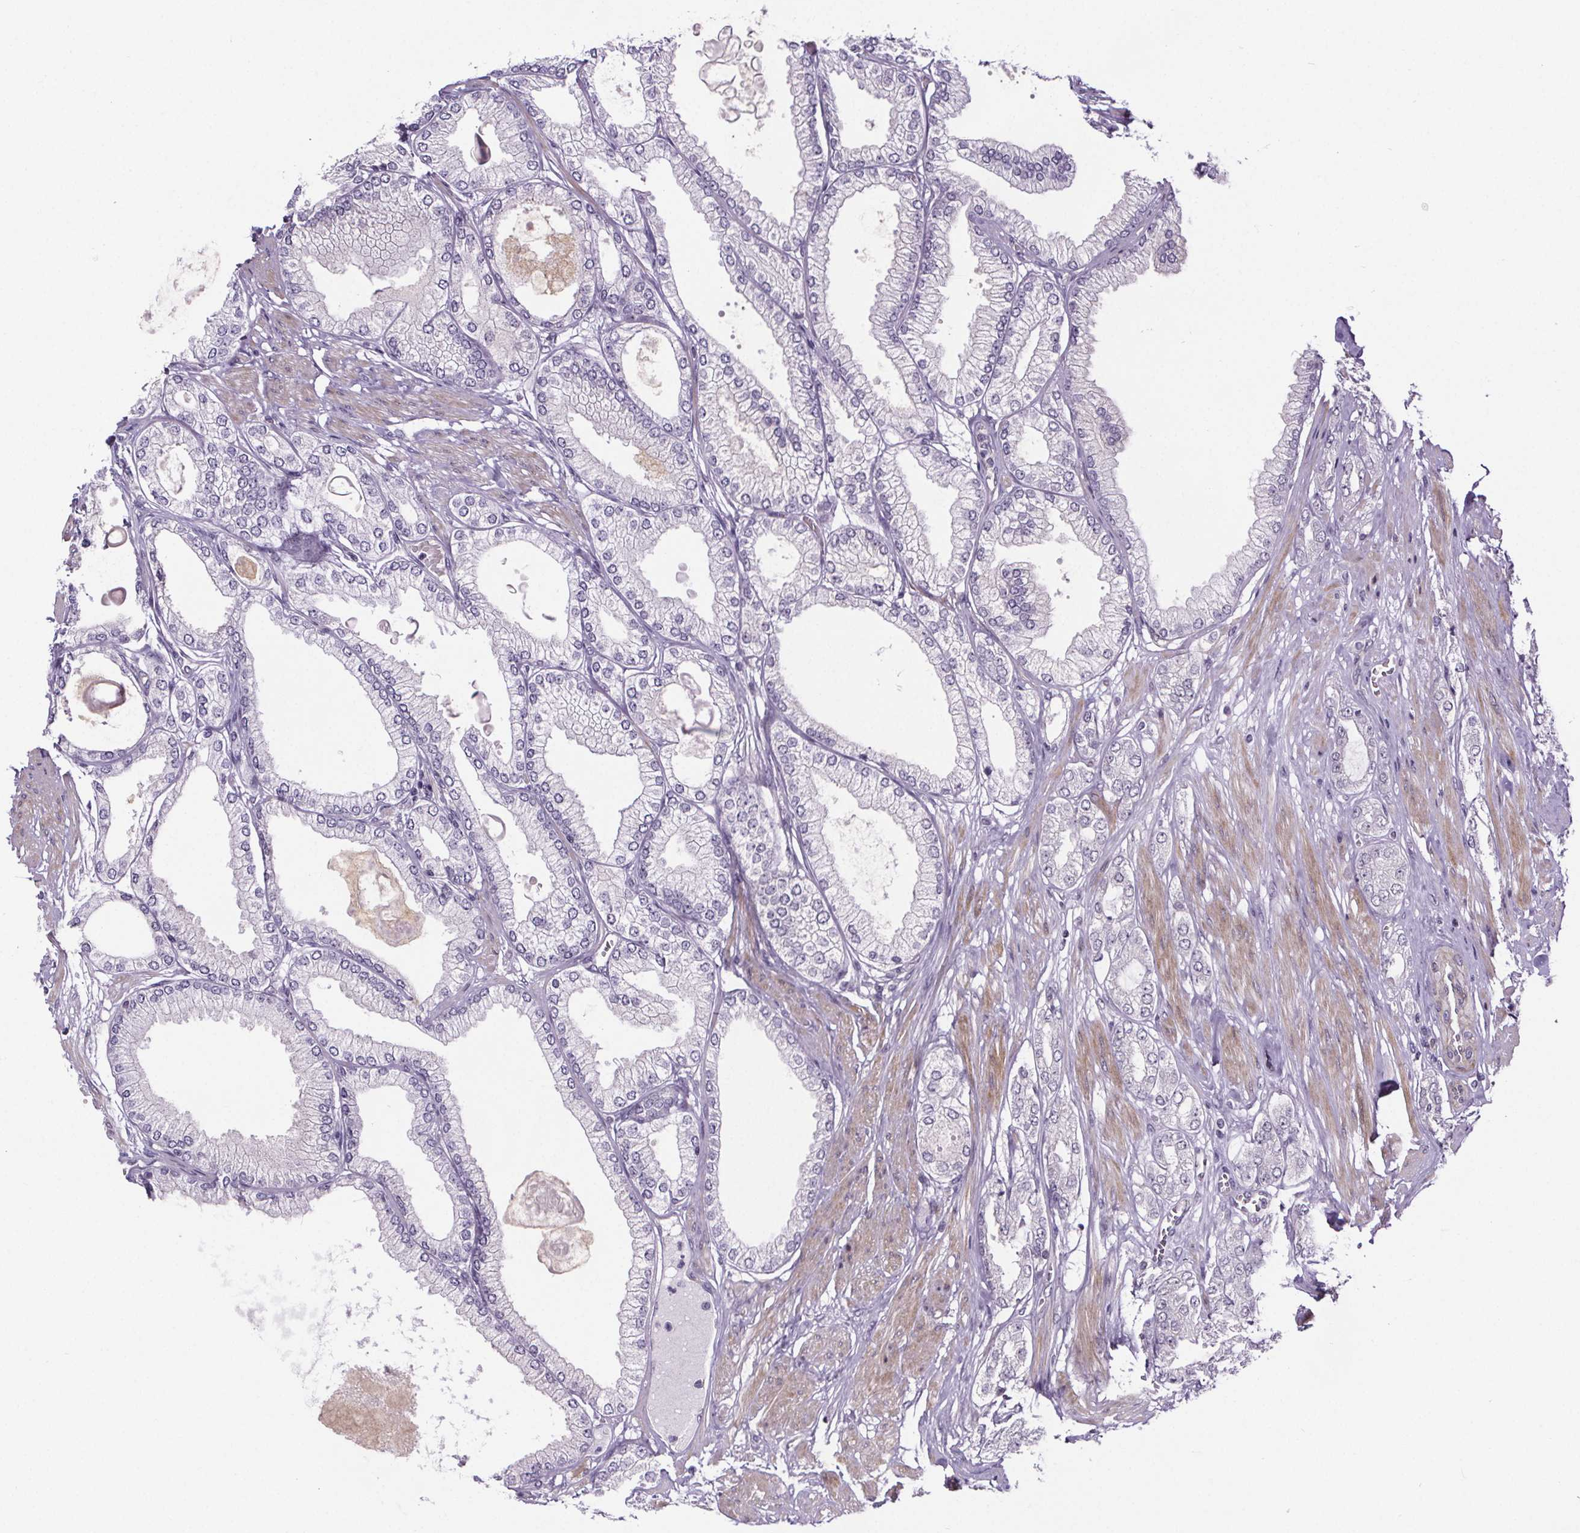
{"staining": {"intensity": "negative", "quantity": "none", "location": "none"}, "tissue": "prostate cancer", "cell_type": "Tumor cells", "image_type": "cancer", "snomed": [{"axis": "morphology", "description": "Adenocarcinoma, High grade"}, {"axis": "topography", "description": "Prostate"}], "caption": "A photomicrograph of human adenocarcinoma (high-grade) (prostate) is negative for staining in tumor cells.", "gene": "TTC12", "patient": {"sex": "male", "age": 68}}